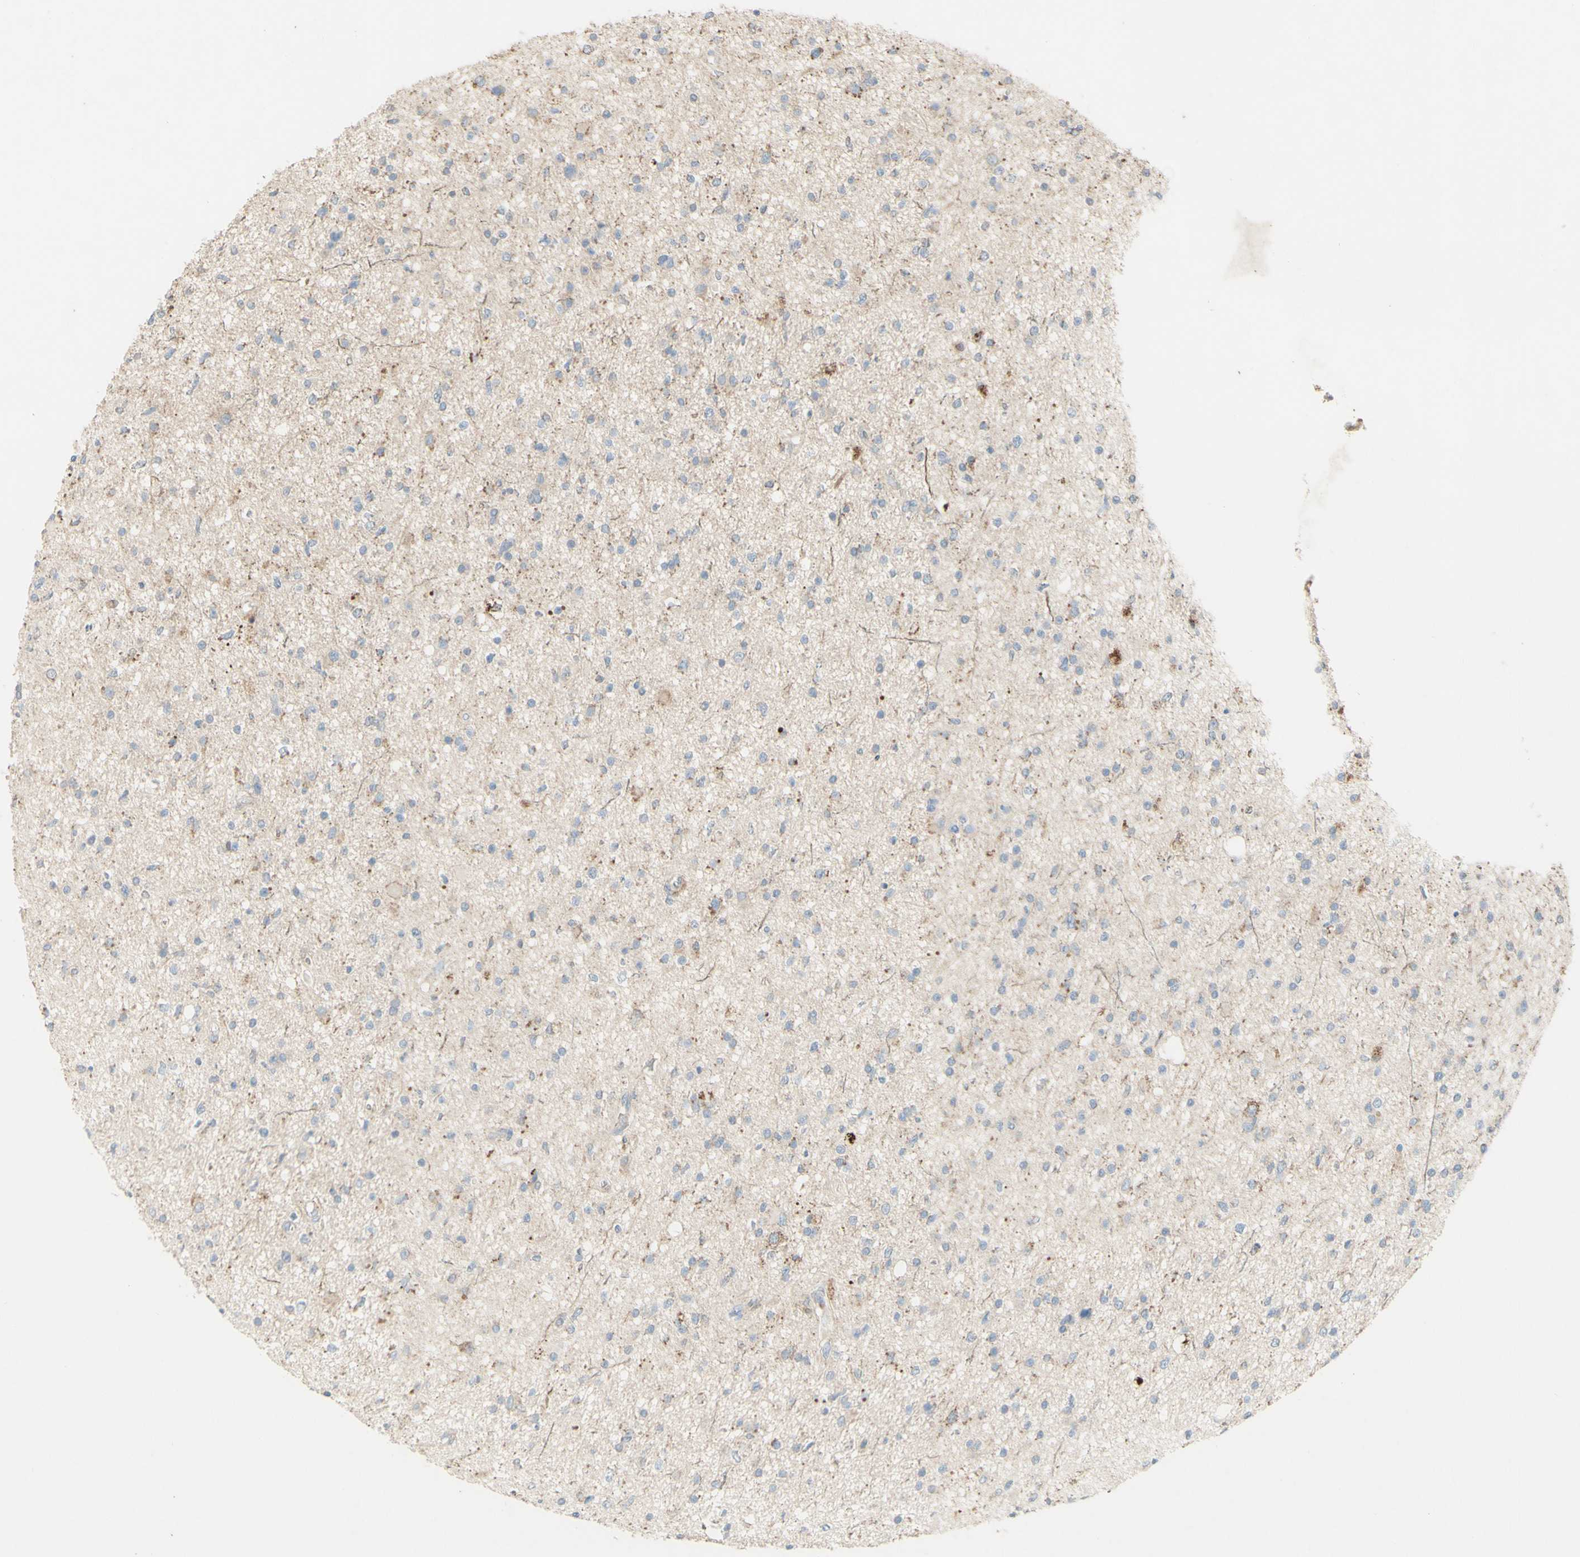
{"staining": {"intensity": "weak", "quantity": "<25%", "location": "cytoplasmic/membranous"}, "tissue": "glioma", "cell_type": "Tumor cells", "image_type": "cancer", "snomed": [{"axis": "morphology", "description": "Glioma, malignant, High grade"}, {"axis": "topography", "description": "Brain"}], "caption": "Human malignant glioma (high-grade) stained for a protein using immunohistochemistry (IHC) shows no expression in tumor cells.", "gene": "CNTNAP1", "patient": {"sex": "male", "age": 33}}